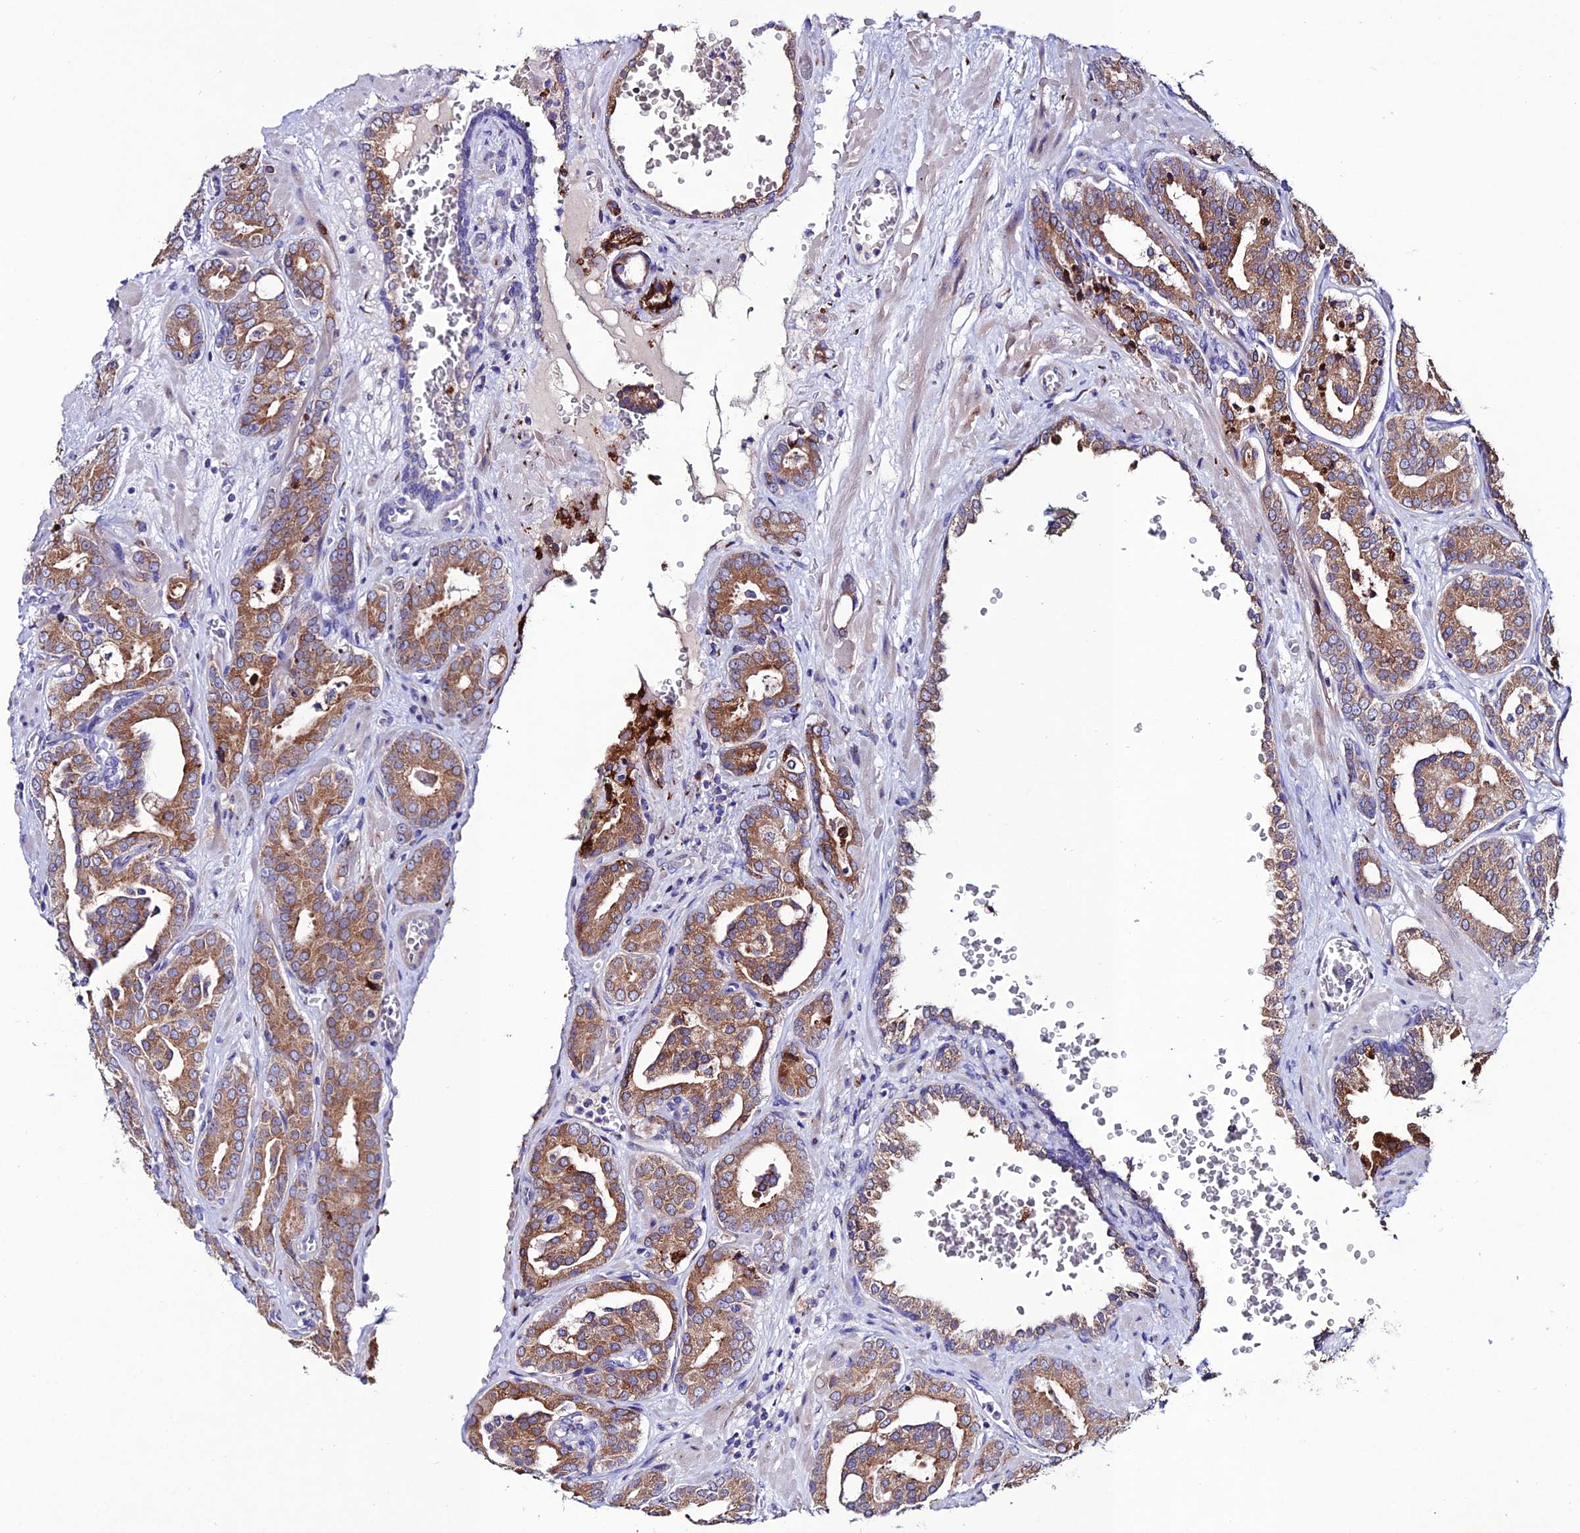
{"staining": {"intensity": "moderate", "quantity": ">75%", "location": "cytoplasmic/membranous"}, "tissue": "prostate cancer", "cell_type": "Tumor cells", "image_type": "cancer", "snomed": [{"axis": "morphology", "description": "Adenocarcinoma, High grade"}, {"axis": "topography", "description": "Prostate"}], "caption": "Protein expression analysis of human high-grade adenocarcinoma (prostate) reveals moderate cytoplasmic/membranous staining in about >75% of tumor cells. (DAB IHC, brown staining for protein, blue staining for nuclei).", "gene": "OR51Q1", "patient": {"sex": "male", "age": 66}}